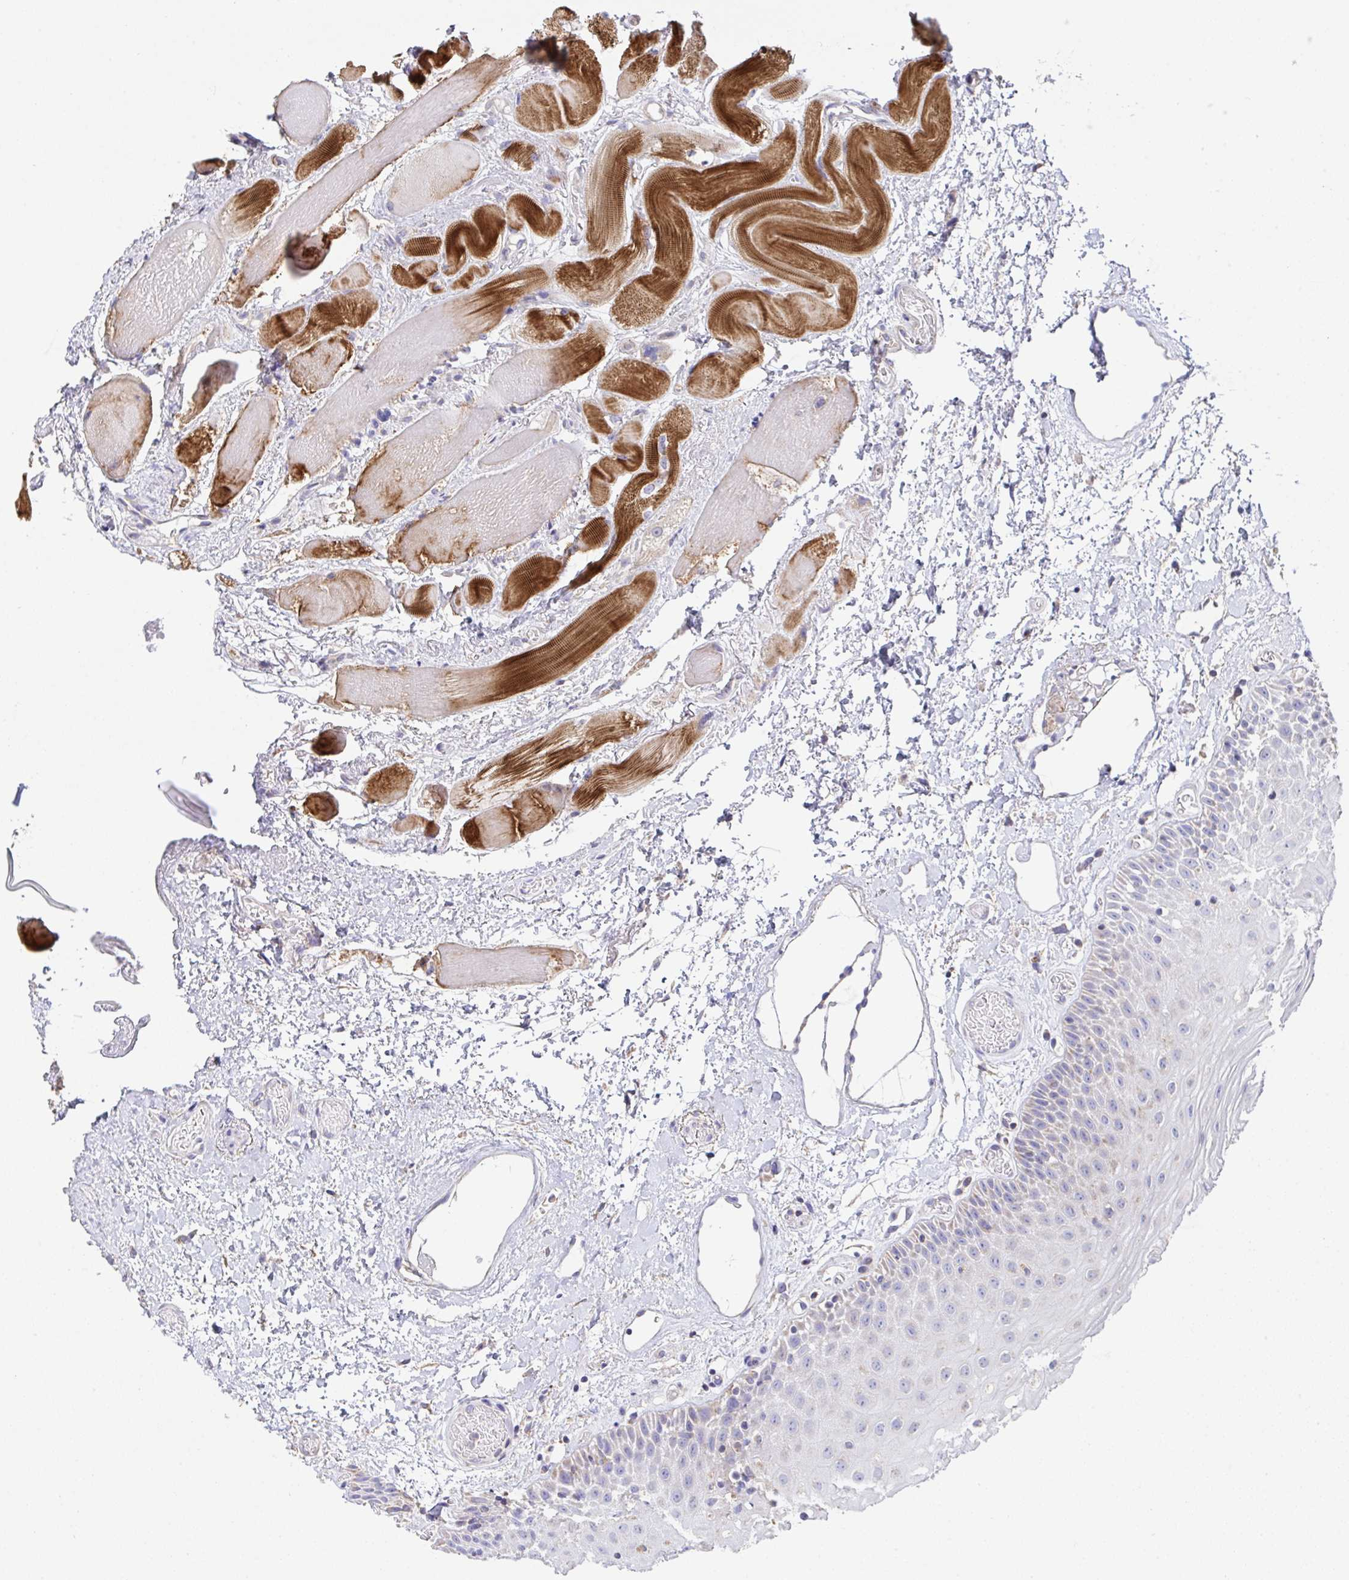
{"staining": {"intensity": "negative", "quantity": "none", "location": "none"}, "tissue": "oral mucosa", "cell_type": "Squamous epithelial cells", "image_type": "normal", "snomed": [{"axis": "morphology", "description": "Normal tissue, NOS"}, {"axis": "topography", "description": "Oral tissue"}], "caption": "The histopathology image exhibits no staining of squamous epithelial cells in normal oral mucosa. (Immunohistochemistry, brightfield microscopy, high magnification).", "gene": "DOK7", "patient": {"sex": "female", "age": 82}}